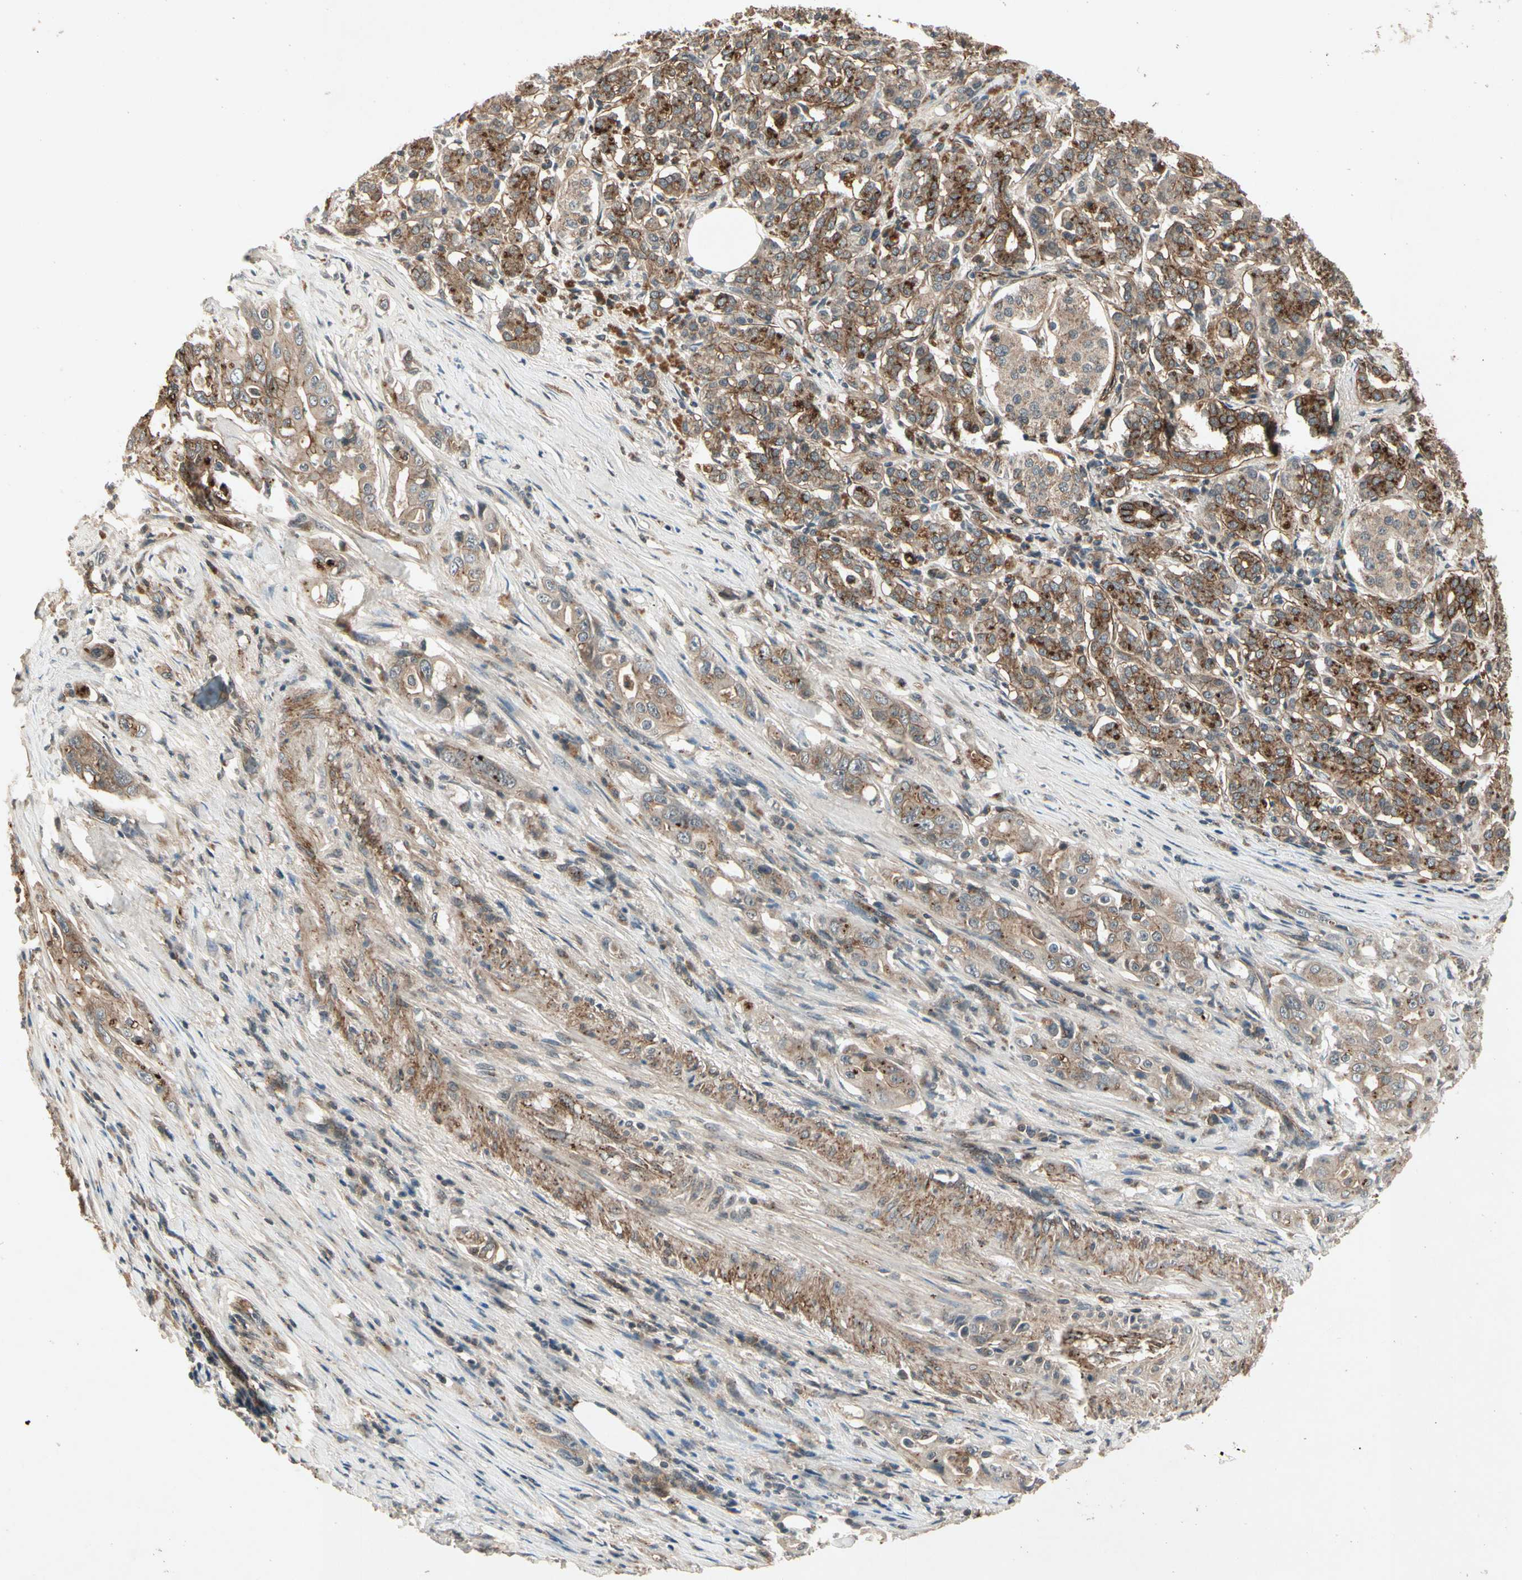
{"staining": {"intensity": "weak", "quantity": ">75%", "location": "cytoplasmic/membranous"}, "tissue": "pancreatic cancer", "cell_type": "Tumor cells", "image_type": "cancer", "snomed": [{"axis": "morphology", "description": "Normal tissue, NOS"}, {"axis": "topography", "description": "Pancreas"}], "caption": "A low amount of weak cytoplasmic/membranous positivity is appreciated in about >75% of tumor cells in pancreatic cancer tissue. The staining is performed using DAB brown chromogen to label protein expression. The nuclei are counter-stained blue using hematoxylin.", "gene": "FLOT1", "patient": {"sex": "male", "age": 42}}